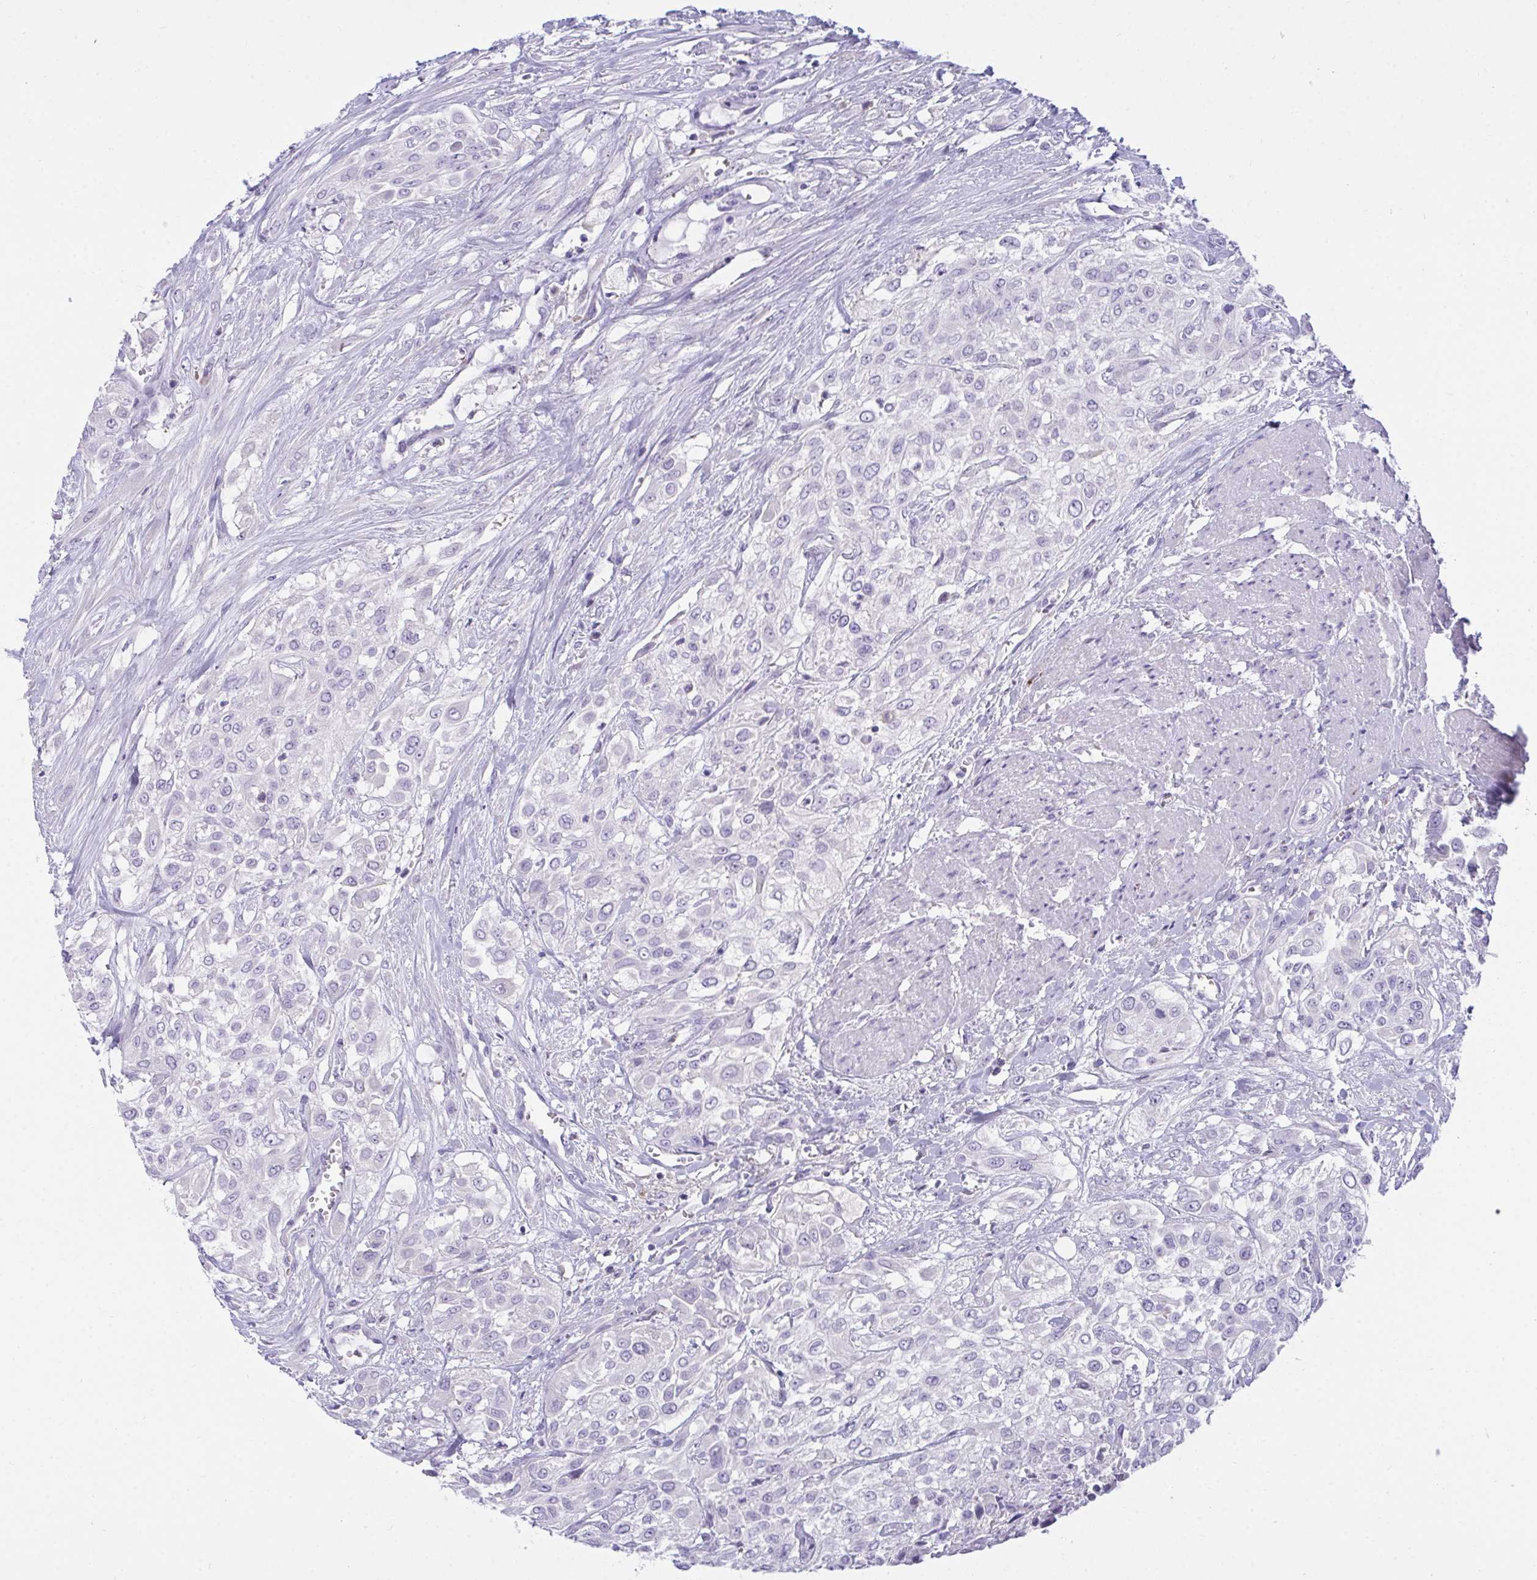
{"staining": {"intensity": "negative", "quantity": "none", "location": "none"}, "tissue": "urothelial cancer", "cell_type": "Tumor cells", "image_type": "cancer", "snomed": [{"axis": "morphology", "description": "Urothelial carcinoma, High grade"}, {"axis": "topography", "description": "Urinary bladder"}], "caption": "Image shows no significant protein expression in tumor cells of high-grade urothelial carcinoma.", "gene": "SEMA6B", "patient": {"sex": "male", "age": 57}}